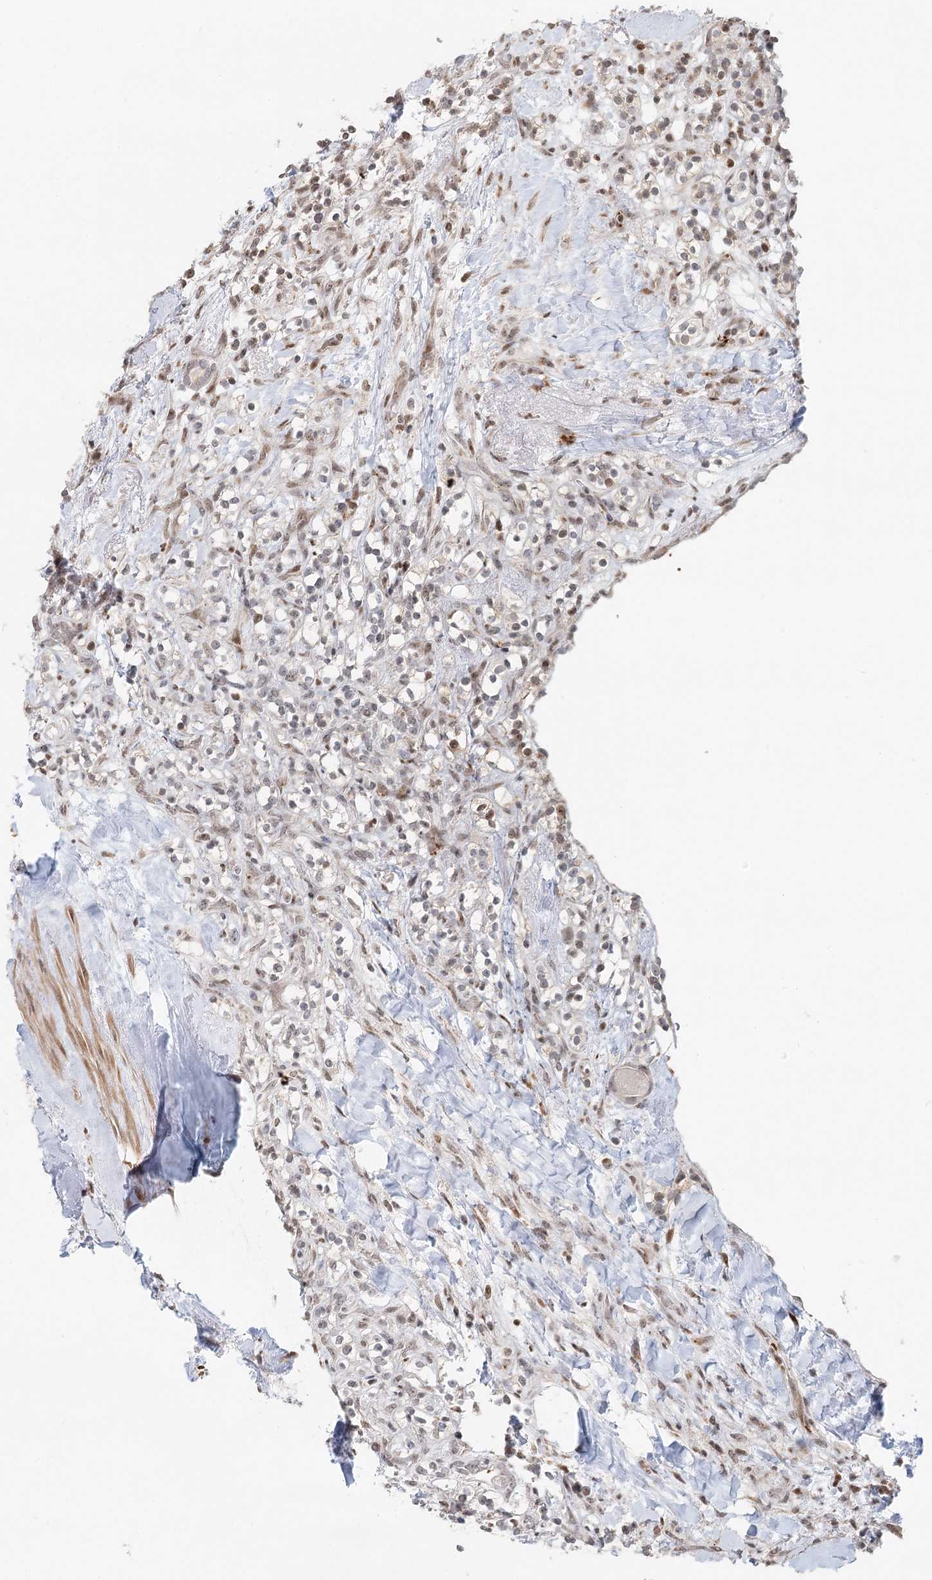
{"staining": {"intensity": "weak", "quantity": "<25%", "location": "nuclear"}, "tissue": "renal cancer", "cell_type": "Tumor cells", "image_type": "cancer", "snomed": [{"axis": "morphology", "description": "Adenocarcinoma, NOS"}, {"axis": "topography", "description": "Kidney"}], "caption": "There is no significant staining in tumor cells of renal cancer (adenocarcinoma).", "gene": "BNIP5", "patient": {"sex": "male", "age": 77}}